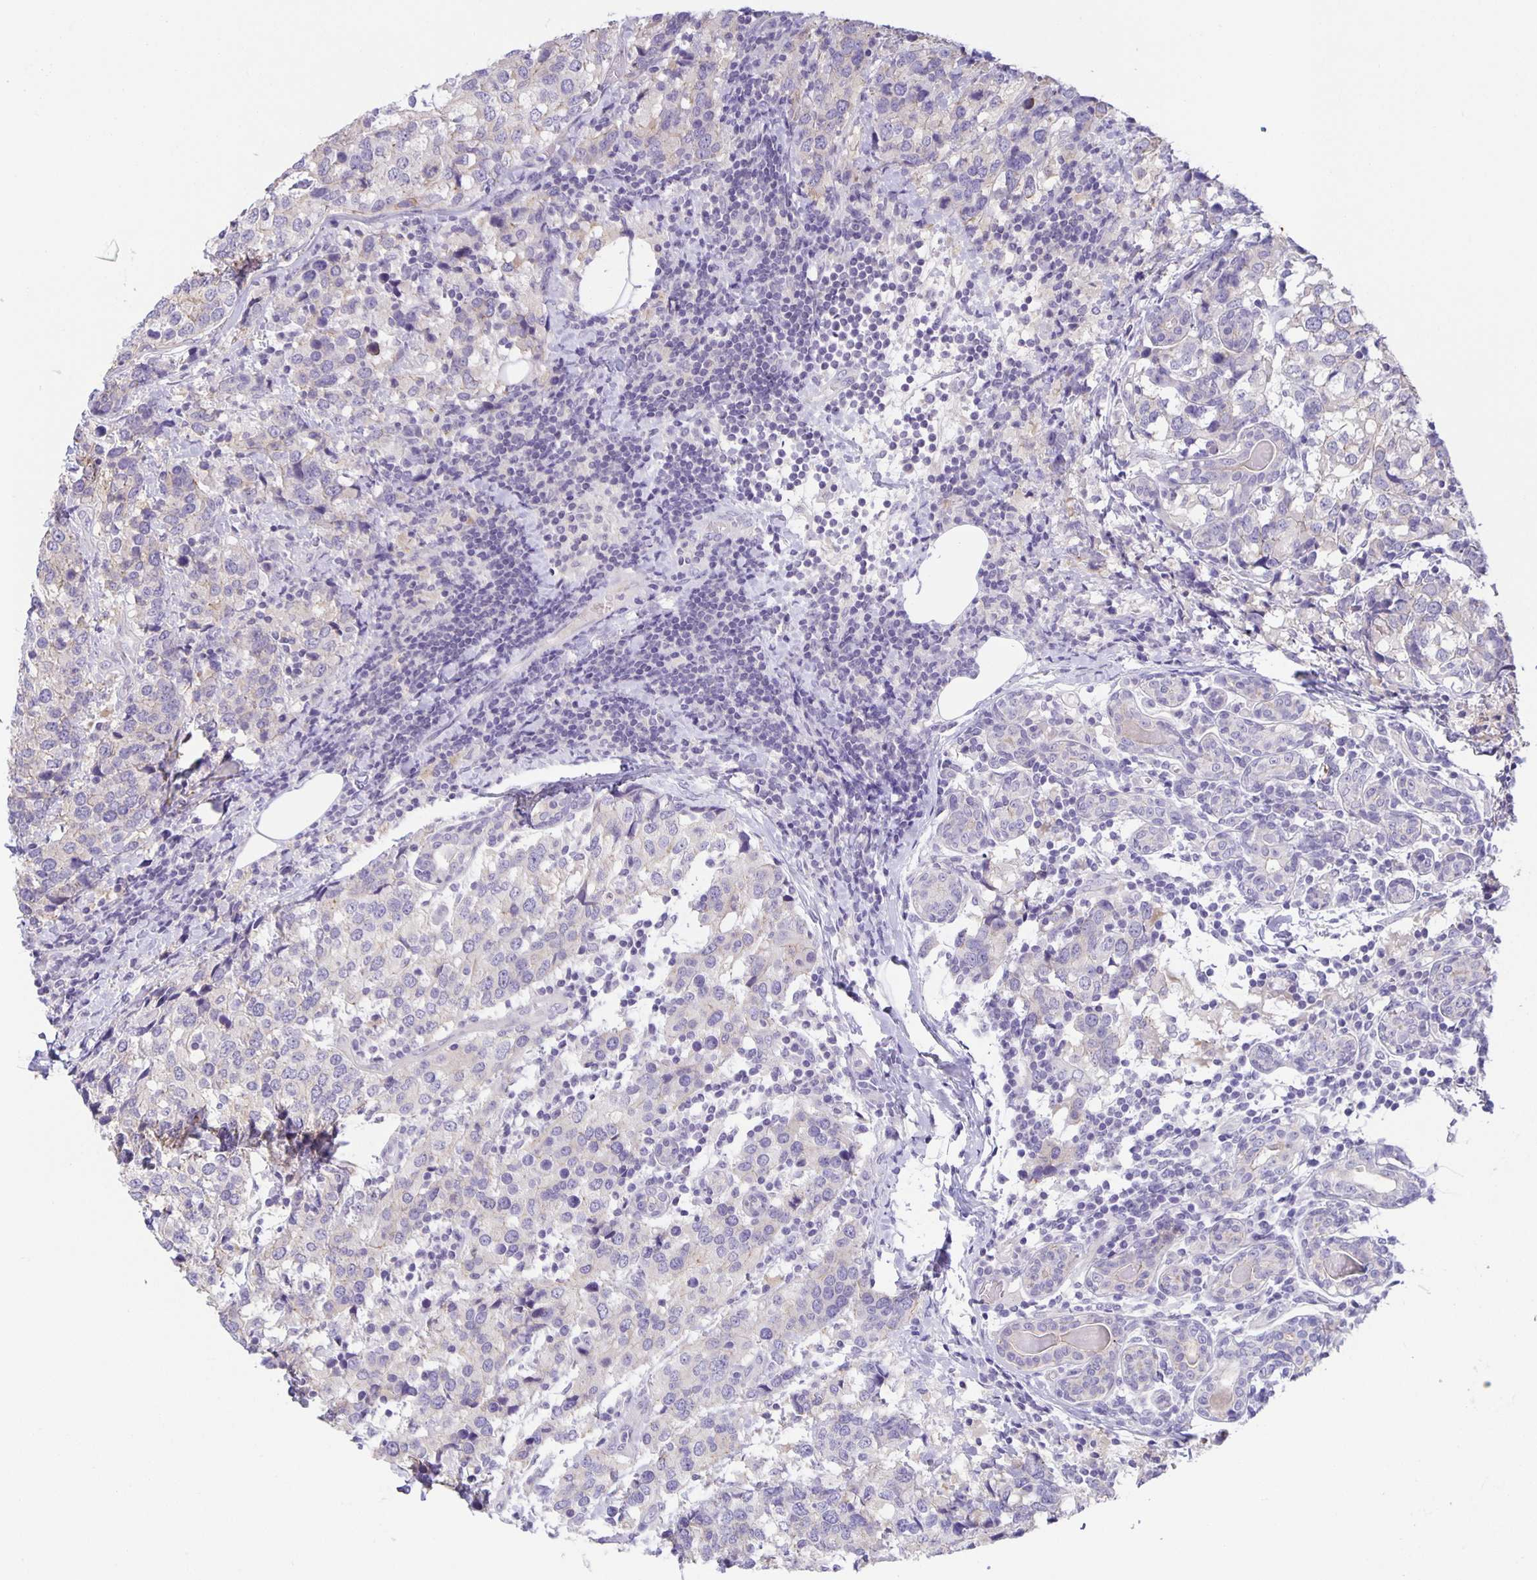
{"staining": {"intensity": "negative", "quantity": "none", "location": "none"}, "tissue": "breast cancer", "cell_type": "Tumor cells", "image_type": "cancer", "snomed": [{"axis": "morphology", "description": "Lobular carcinoma"}, {"axis": "topography", "description": "Breast"}], "caption": "DAB immunohistochemical staining of human breast lobular carcinoma shows no significant expression in tumor cells.", "gene": "PTPN3", "patient": {"sex": "female", "age": 59}}